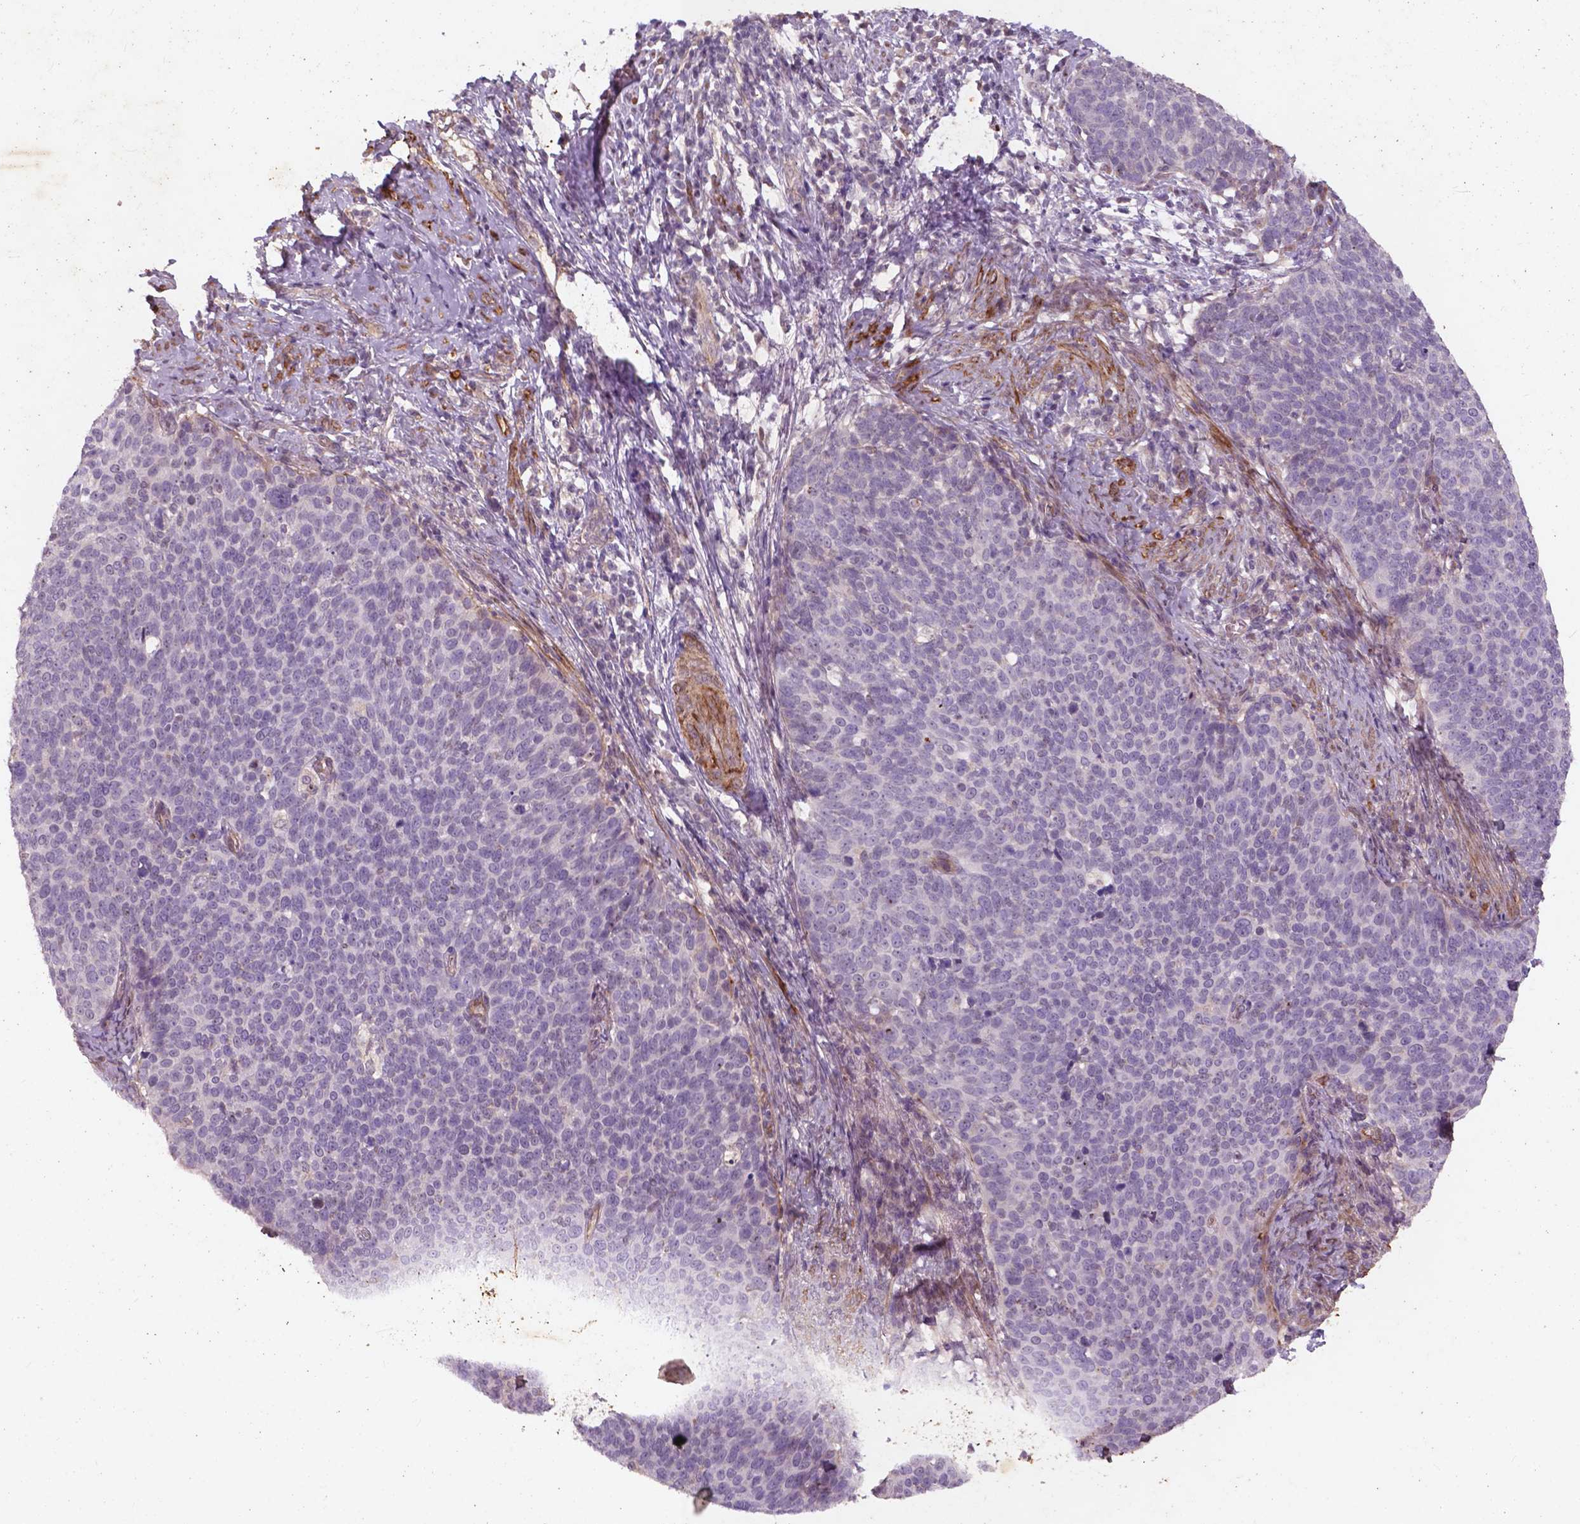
{"staining": {"intensity": "negative", "quantity": "none", "location": "none"}, "tissue": "cervical cancer", "cell_type": "Tumor cells", "image_type": "cancer", "snomed": [{"axis": "morphology", "description": "Normal tissue, NOS"}, {"axis": "morphology", "description": "Squamous cell carcinoma, NOS"}, {"axis": "topography", "description": "Cervix"}], "caption": "This is a micrograph of immunohistochemistry (IHC) staining of cervical squamous cell carcinoma, which shows no positivity in tumor cells.", "gene": "RFPL4B", "patient": {"sex": "female", "age": 39}}